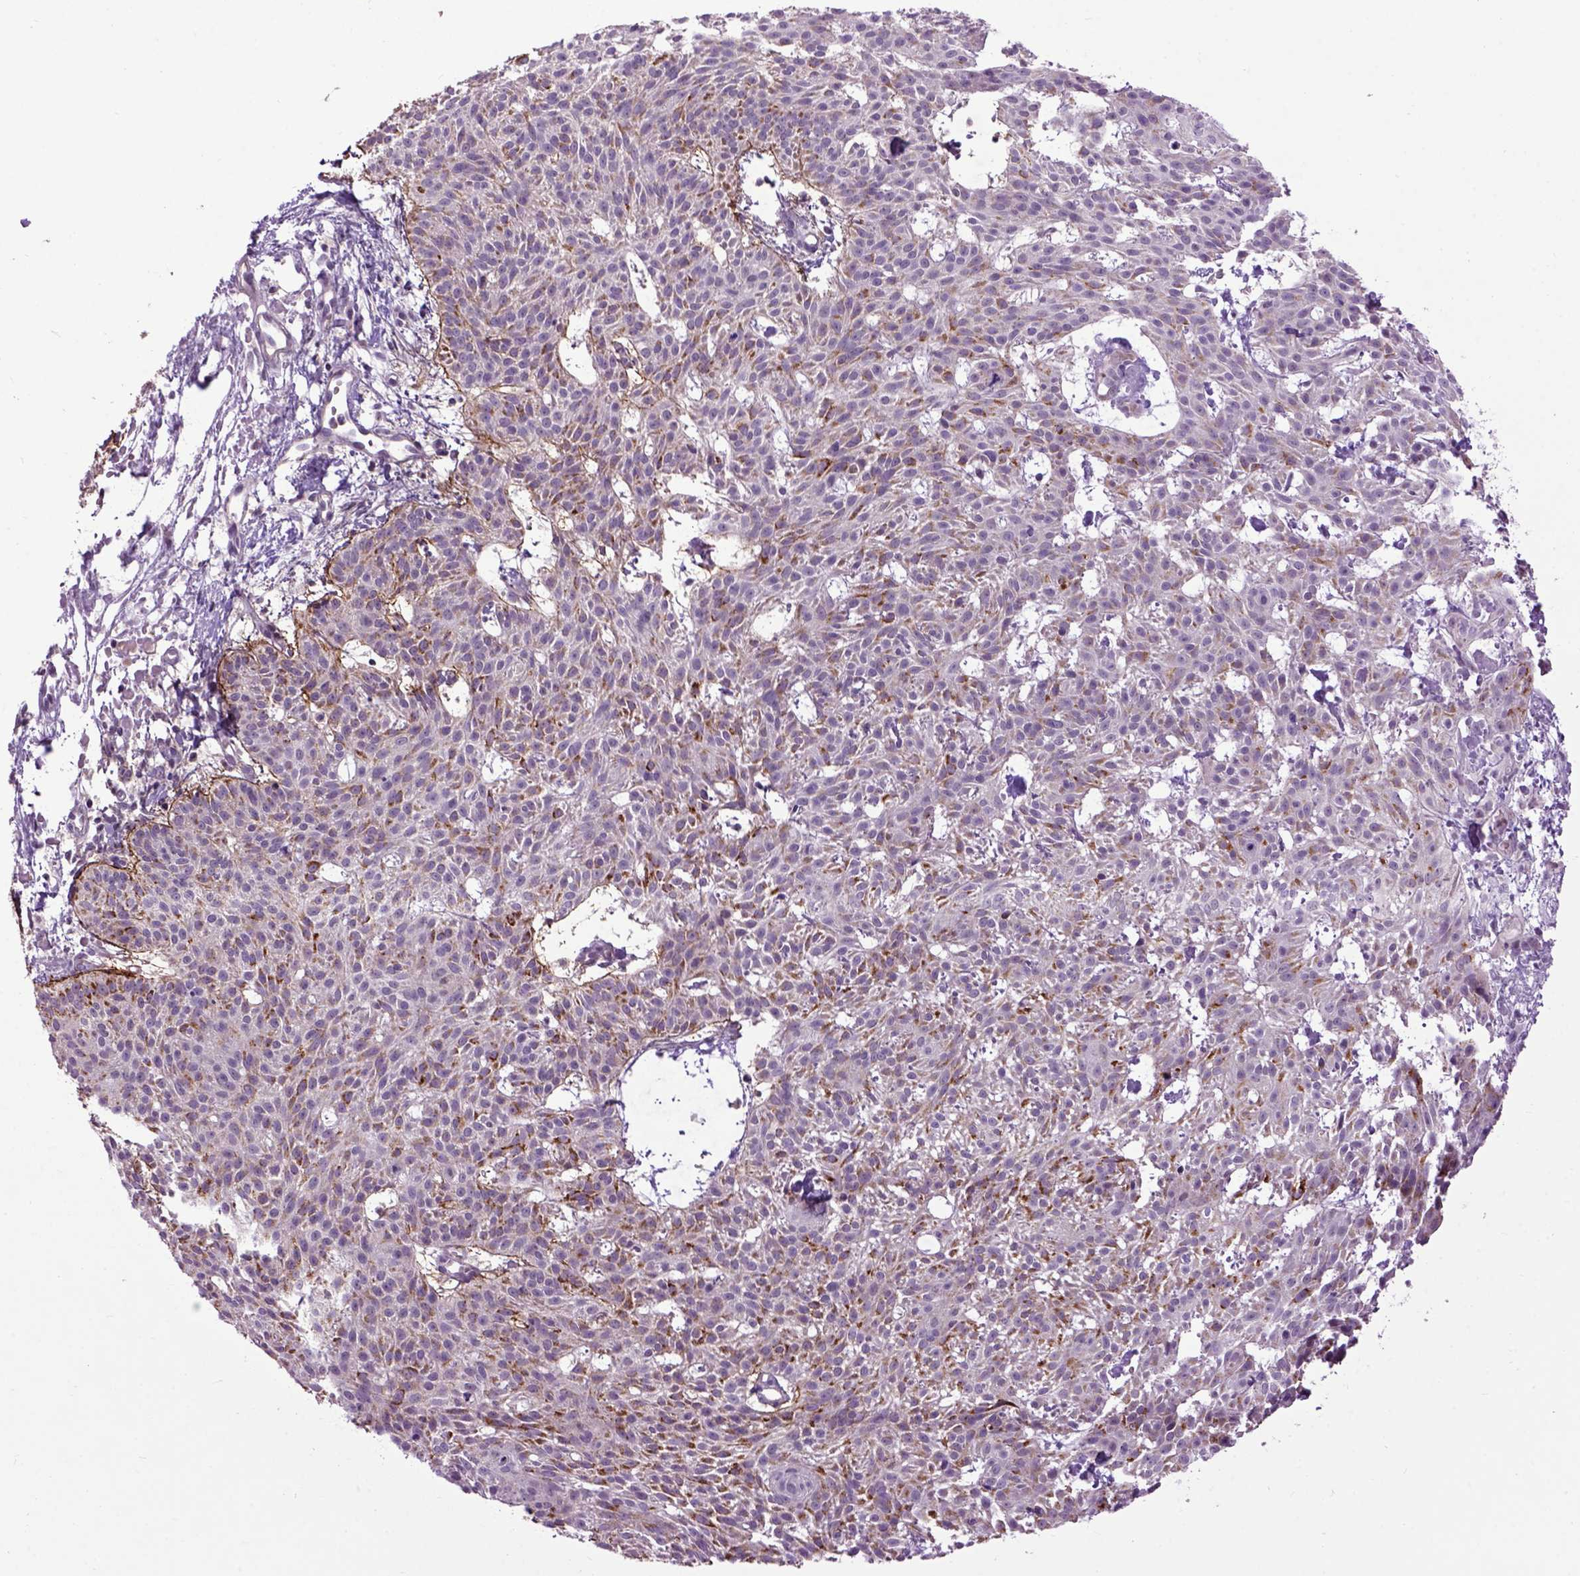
{"staining": {"intensity": "negative", "quantity": "none", "location": "none"}, "tissue": "skin cancer", "cell_type": "Tumor cells", "image_type": "cancer", "snomed": [{"axis": "morphology", "description": "Basal cell carcinoma"}, {"axis": "topography", "description": "Skin"}], "caption": "IHC of basal cell carcinoma (skin) reveals no positivity in tumor cells.", "gene": "EMILIN3", "patient": {"sex": "female", "age": 78}}